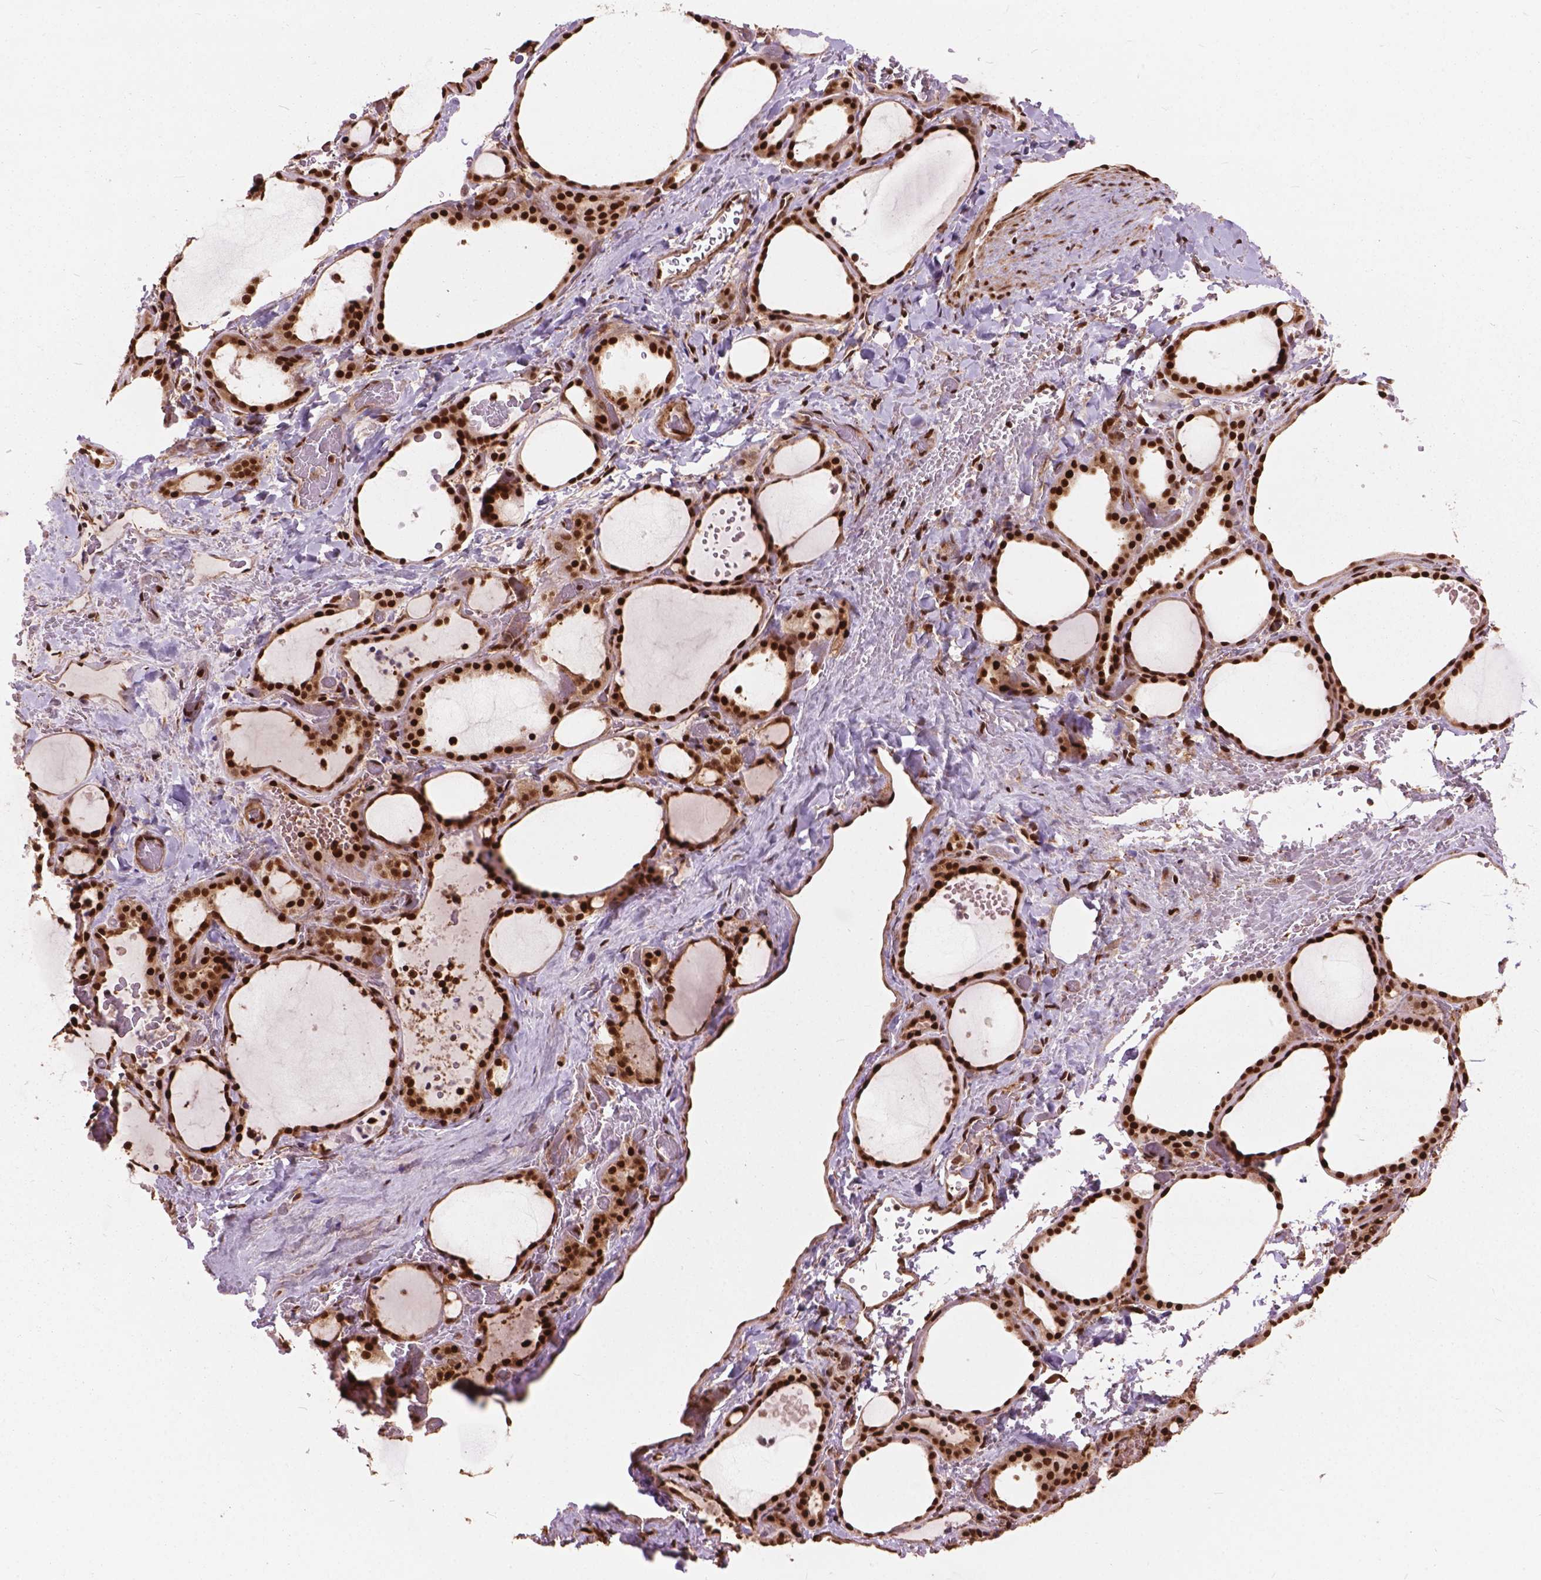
{"staining": {"intensity": "strong", "quantity": ">75%", "location": "nuclear"}, "tissue": "thyroid gland", "cell_type": "Glandular cells", "image_type": "normal", "snomed": [{"axis": "morphology", "description": "Normal tissue, NOS"}, {"axis": "topography", "description": "Thyroid gland"}], "caption": "Approximately >75% of glandular cells in benign human thyroid gland exhibit strong nuclear protein staining as visualized by brown immunohistochemical staining.", "gene": "ANP32A", "patient": {"sex": "female", "age": 36}}